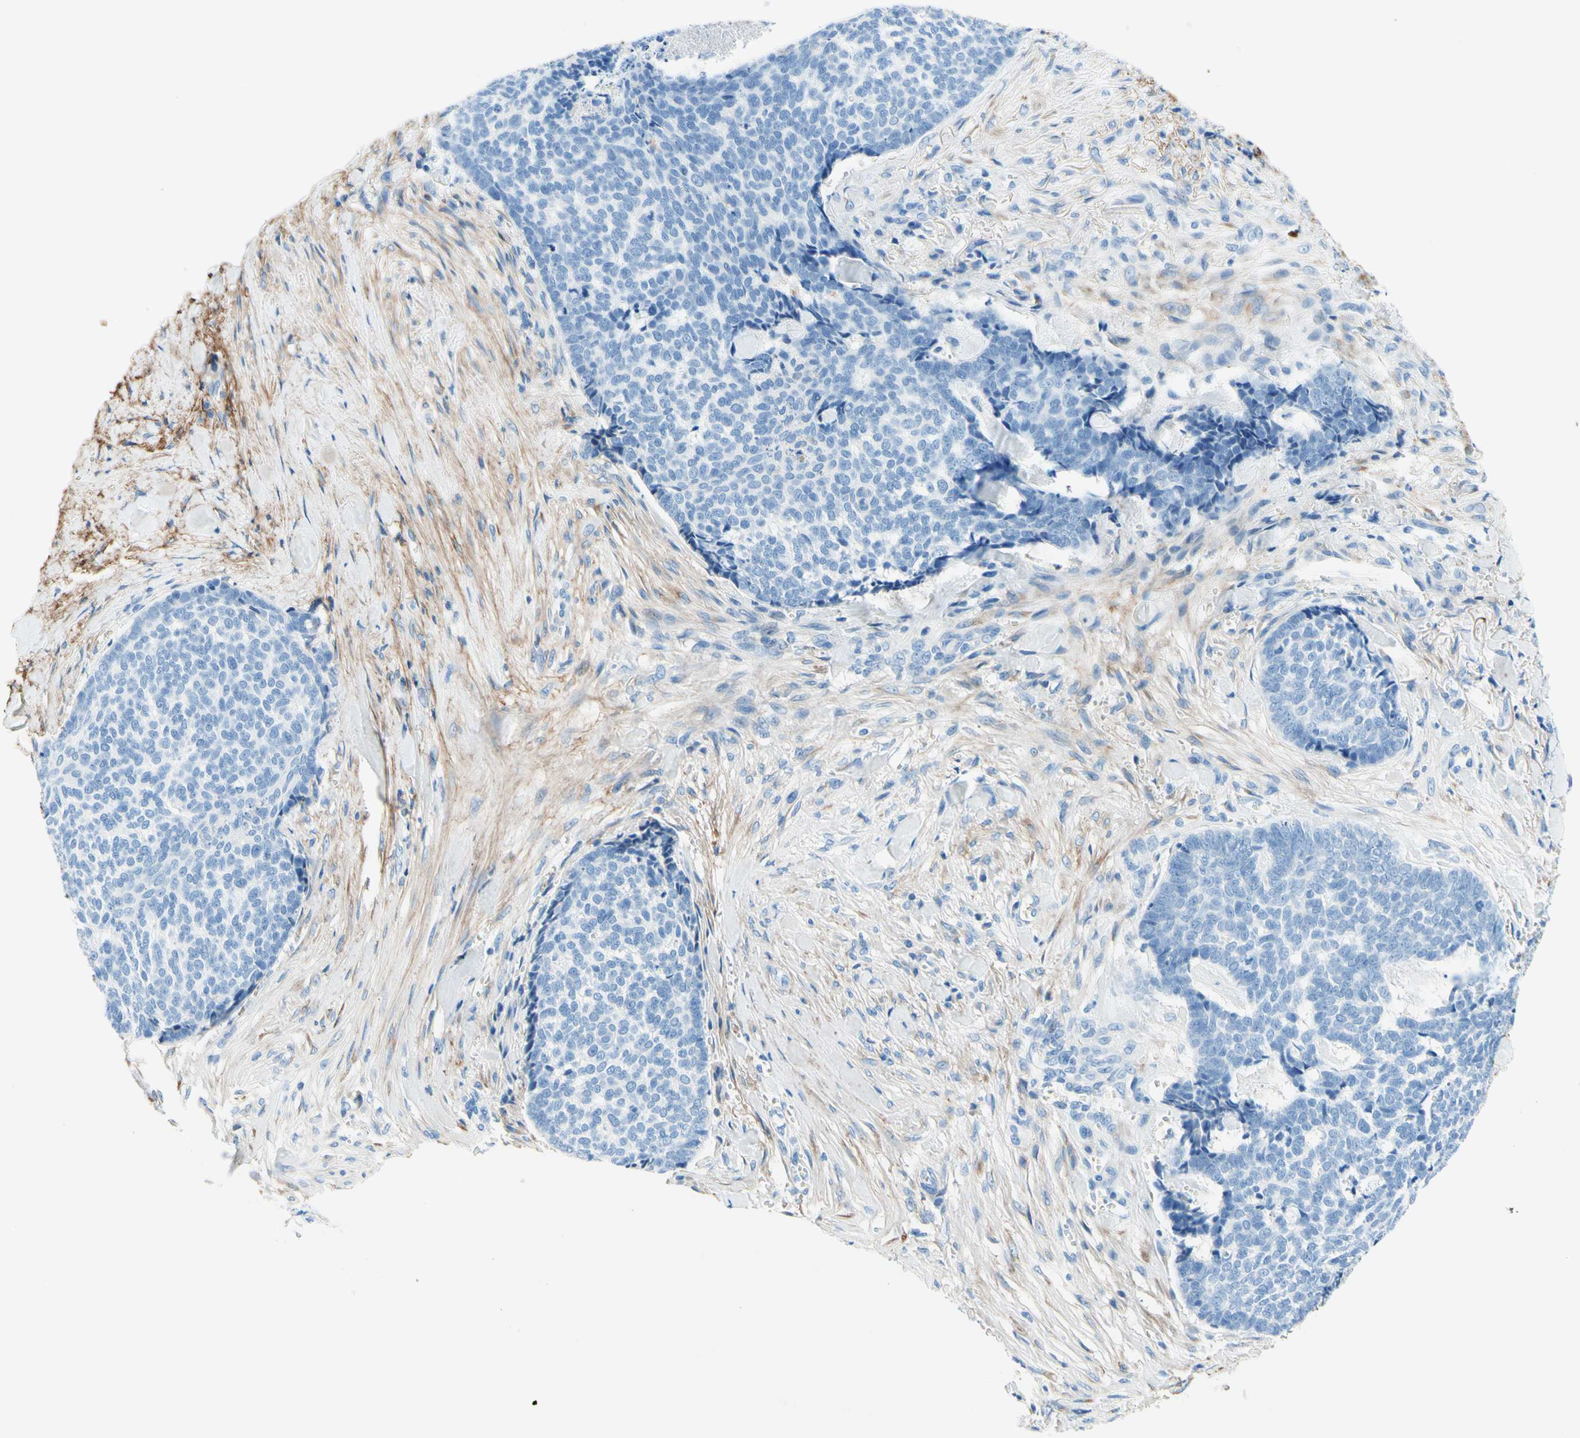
{"staining": {"intensity": "negative", "quantity": "none", "location": "none"}, "tissue": "skin cancer", "cell_type": "Tumor cells", "image_type": "cancer", "snomed": [{"axis": "morphology", "description": "Basal cell carcinoma"}, {"axis": "topography", "description": "Skin"}], "caption": "Tumor cells are negative for protein expression in human skin cancer (basal cell carcinoma).", "gene": "MFAP5", "patient": {"sex": "male", "age": 84}}